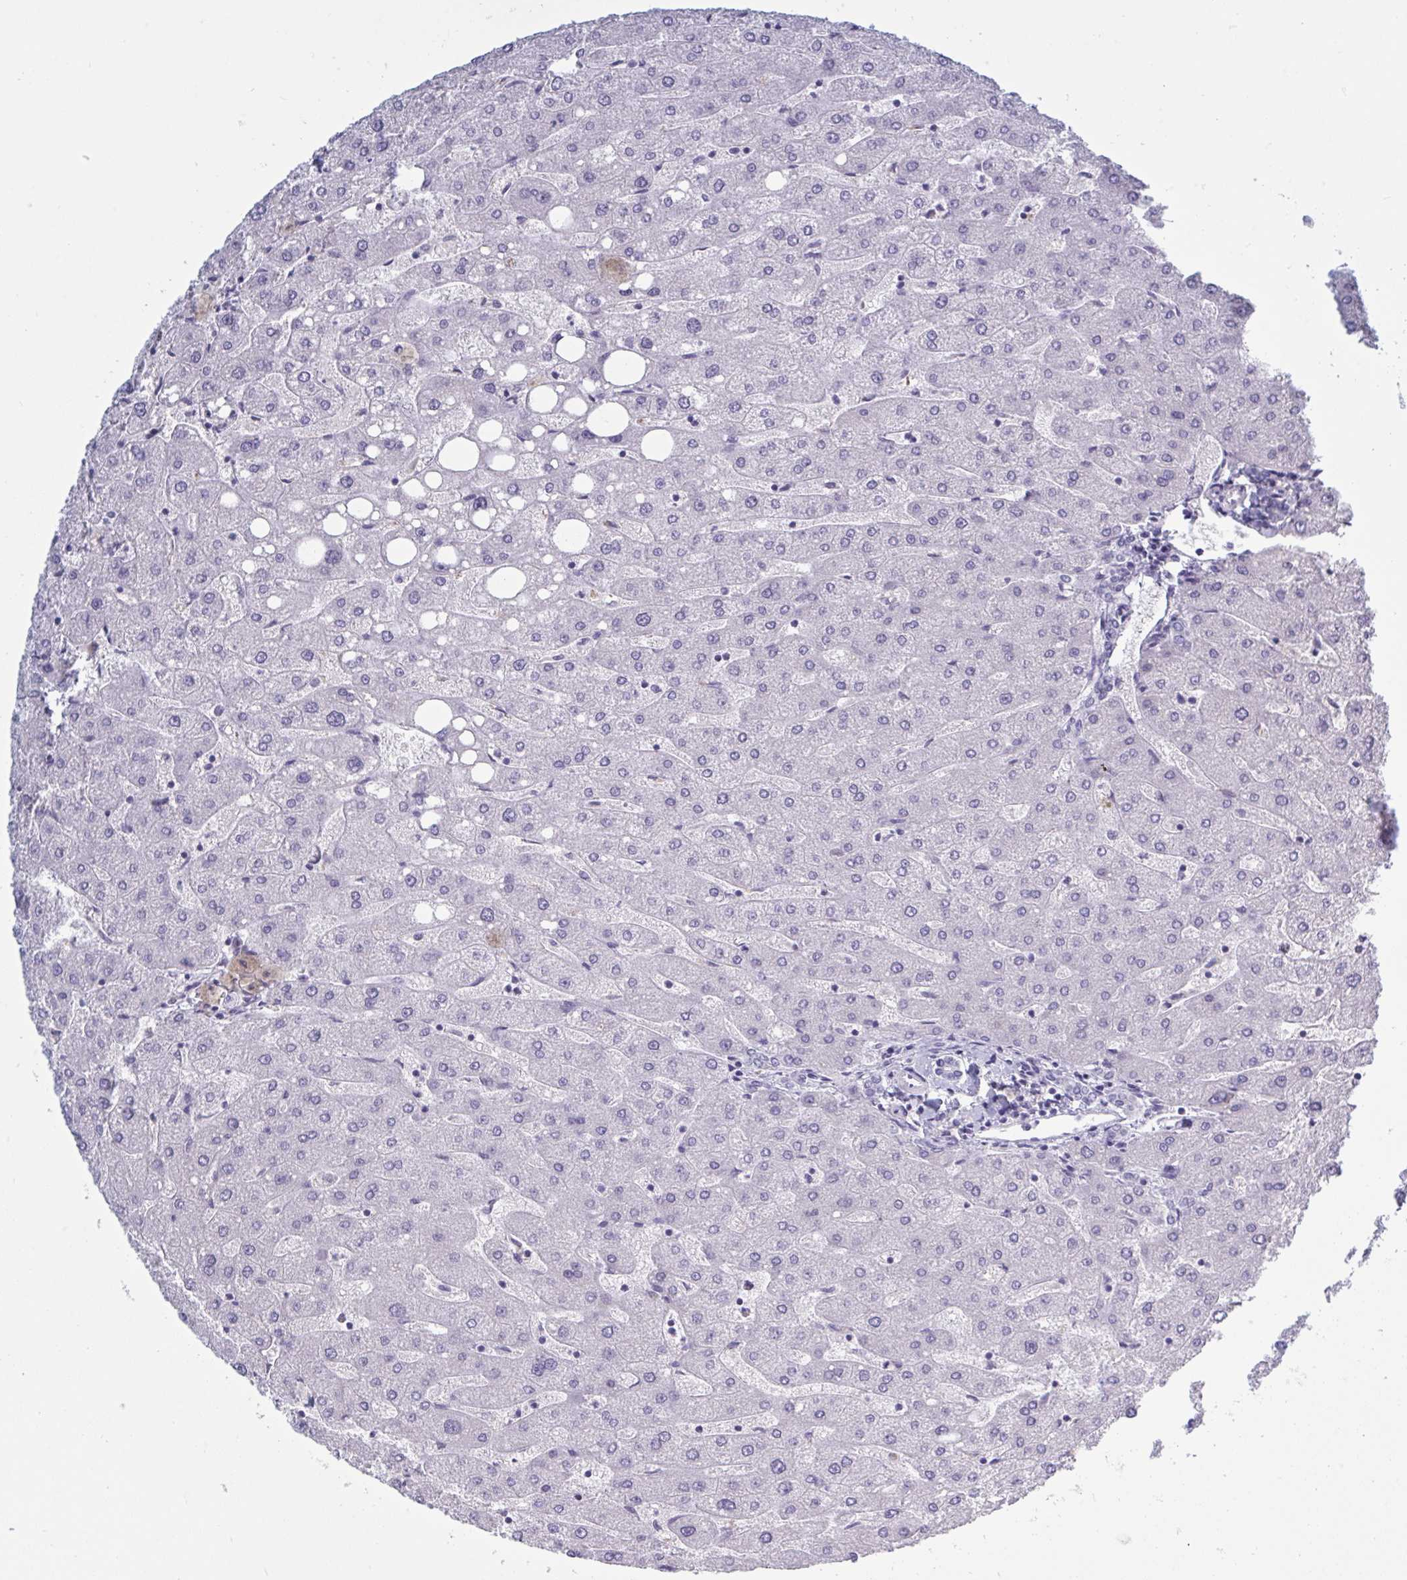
{"staining": {"intensity": "negative", "quantity": "none", "location": "none"}, "tissue": "liver", "cell_type": "Cholangiocytes", "image_type": "normal", "snomed": [{"axis": "morphology", "description": "Normal tissue, NOS"}, {"axis": "topography", "description": "Liver"}], "caption": "The micrograph reveals no significant staining in cholangiocytes of liver. (DAB immunohistochemistry with hematoxylin counter stain).", "gene": "NDUFC2", "patient": {"sex": "male", "age": 67}}